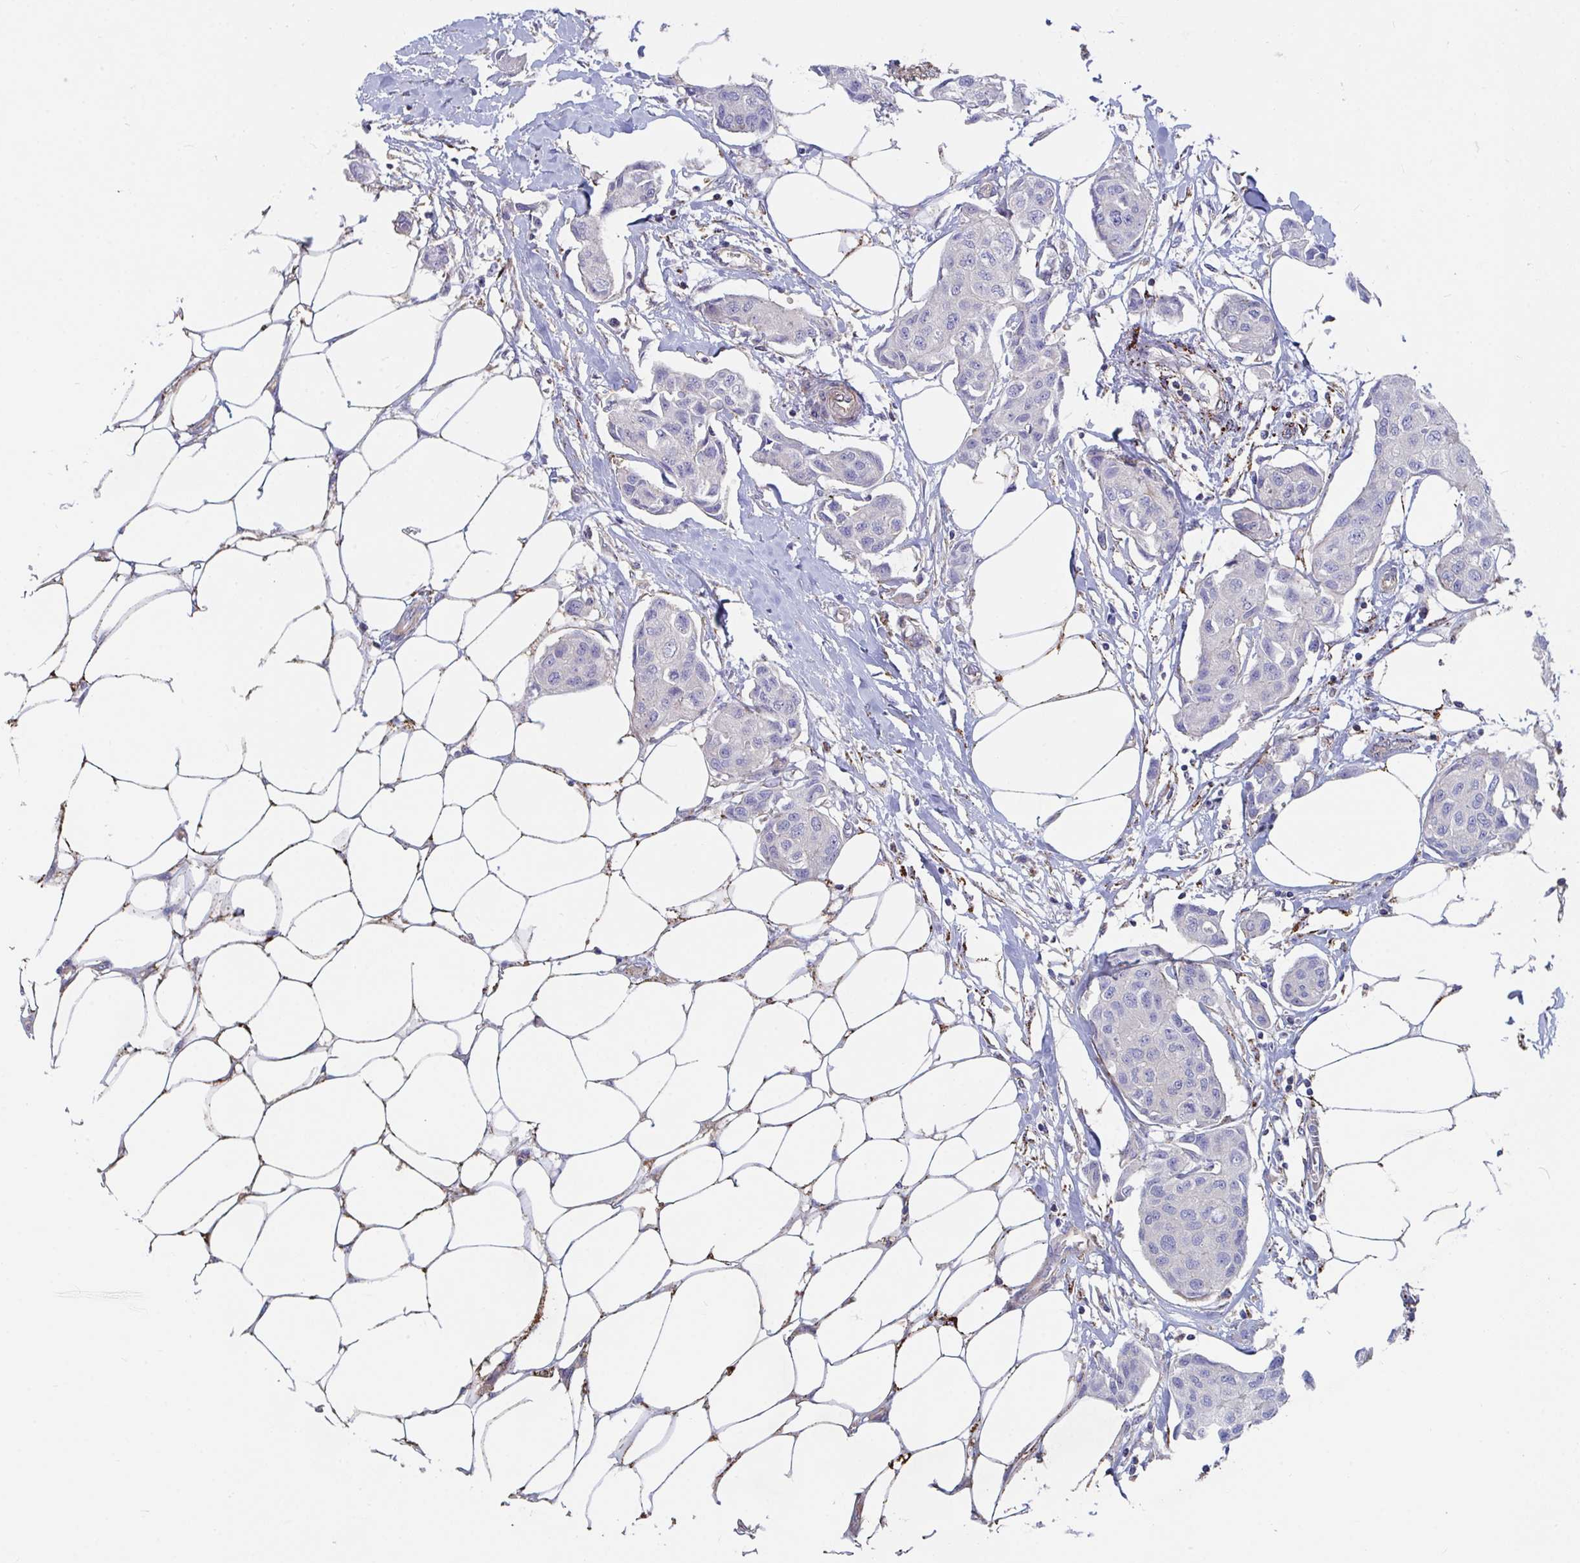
{"staining": {"intensity": "negative", "quantity": "none", "location": "none"}, "tissue": "breast cancer", "cell_type": "Tumor cells", "image_type": "cancer", "snomed": [{"axis": "morphology", "description": "Duct carcinoma"}, {"axis": "topography", "description": "Breast"}, {"axis": "topography", "description": "Lymph node"}], "caption": "Tumor cells show no significant protein positivity in breast cancer (infiltrating ductal carcinoma).", "gene": "FAM156B", "patient": {"sex": "female", "age": 80}}